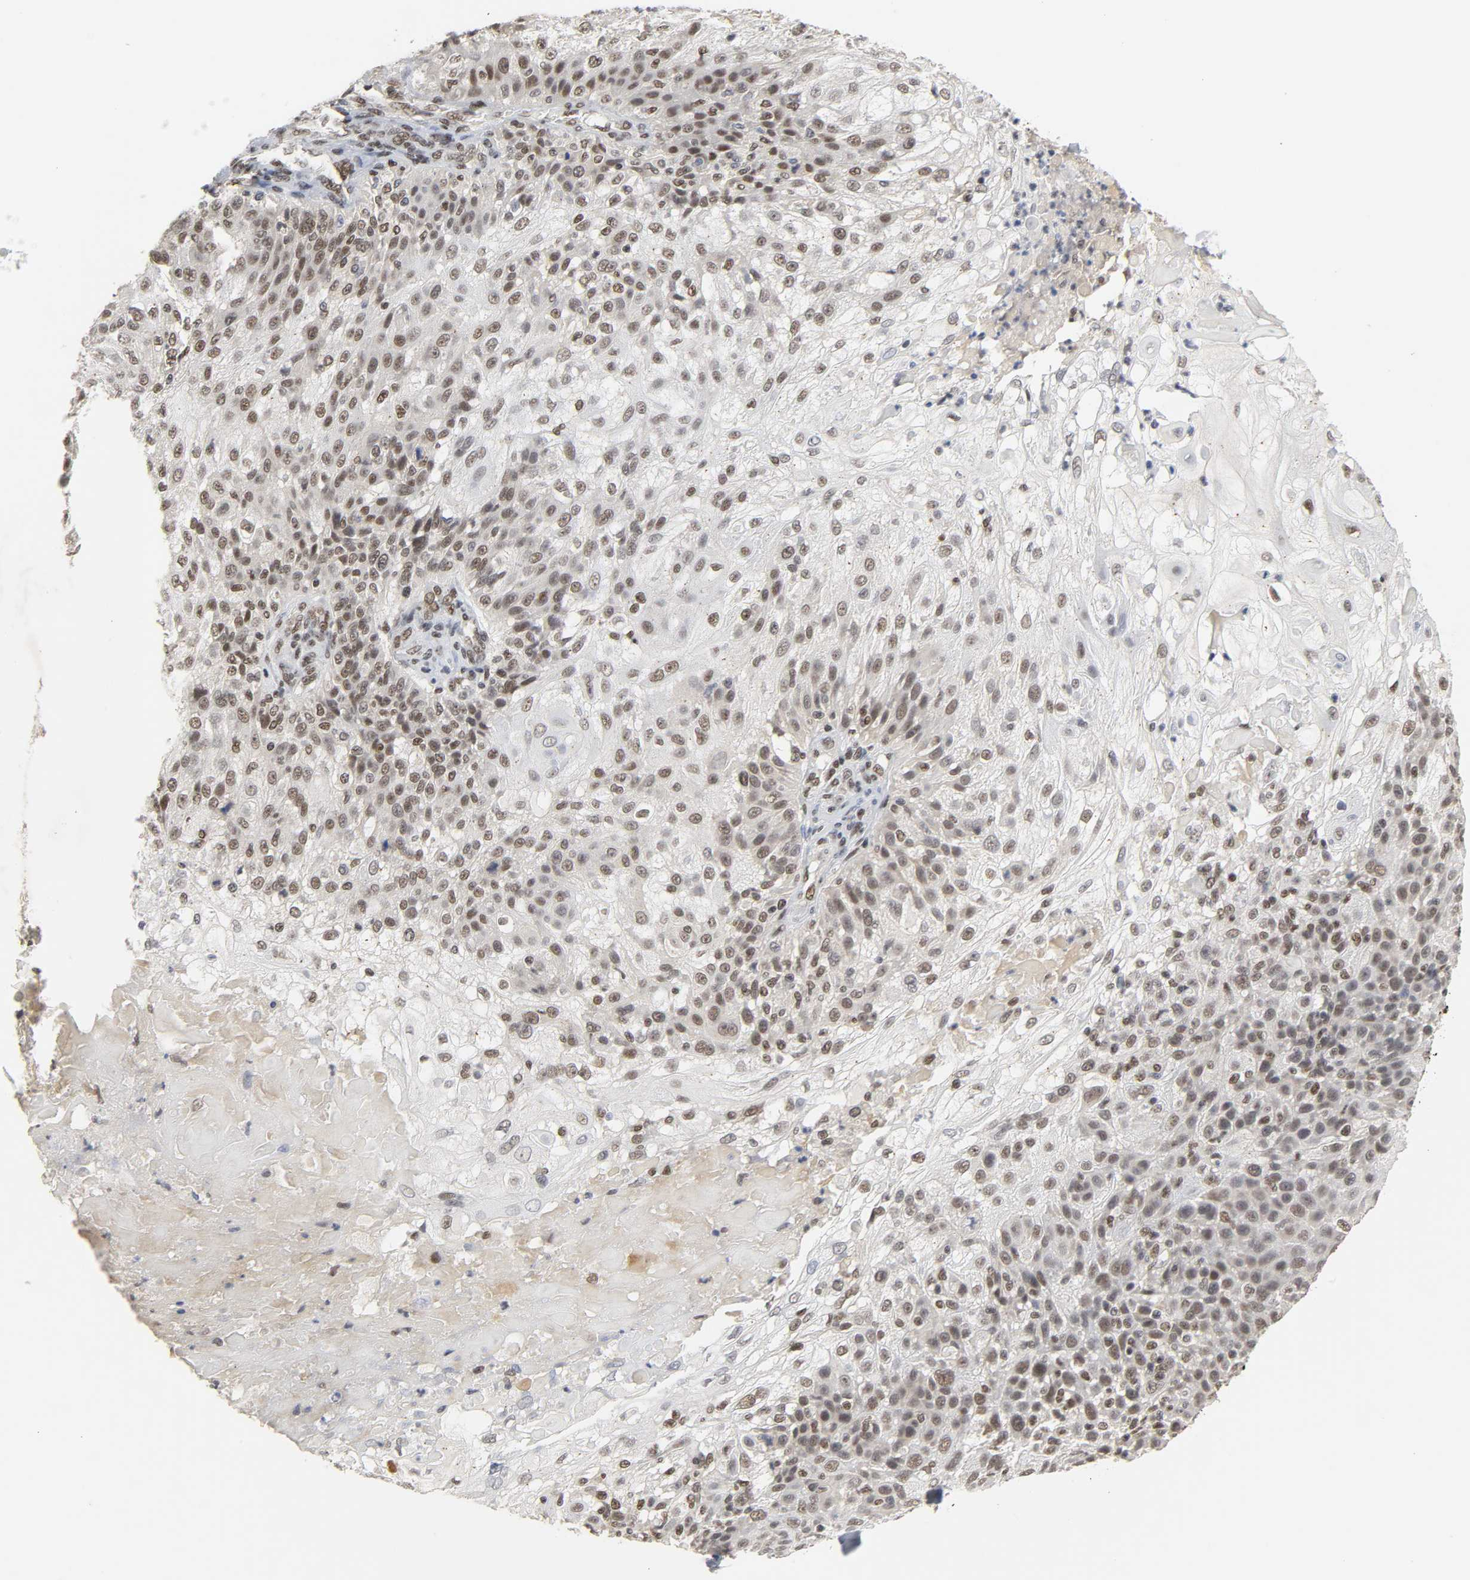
{"staining": {"intensity": "moderate", "quantity": ">75%", "location": "nuclear"}, "tissue": "skin cancer", "cell_type": "Tumor cells", "image_type": "cancer", "snomed": [{"axis": "morphology", "description": "Normal tissue, NOS"}, {"axis": "morphology", "description": "Squamous cell carcinoma, NOS"}, {"axis": "topography", "description": "Skin"}], "caption": "Immunohistochemistry (IHC) photomicrograph of human squamous cell carcinoma (skin) stained for a protein (brown), which demonstrates medium levels of moderate nuclear staining in about >75% of tumor cells.", "gene": "NCOA6", "patient": {"sex": "female", "age": 83}}